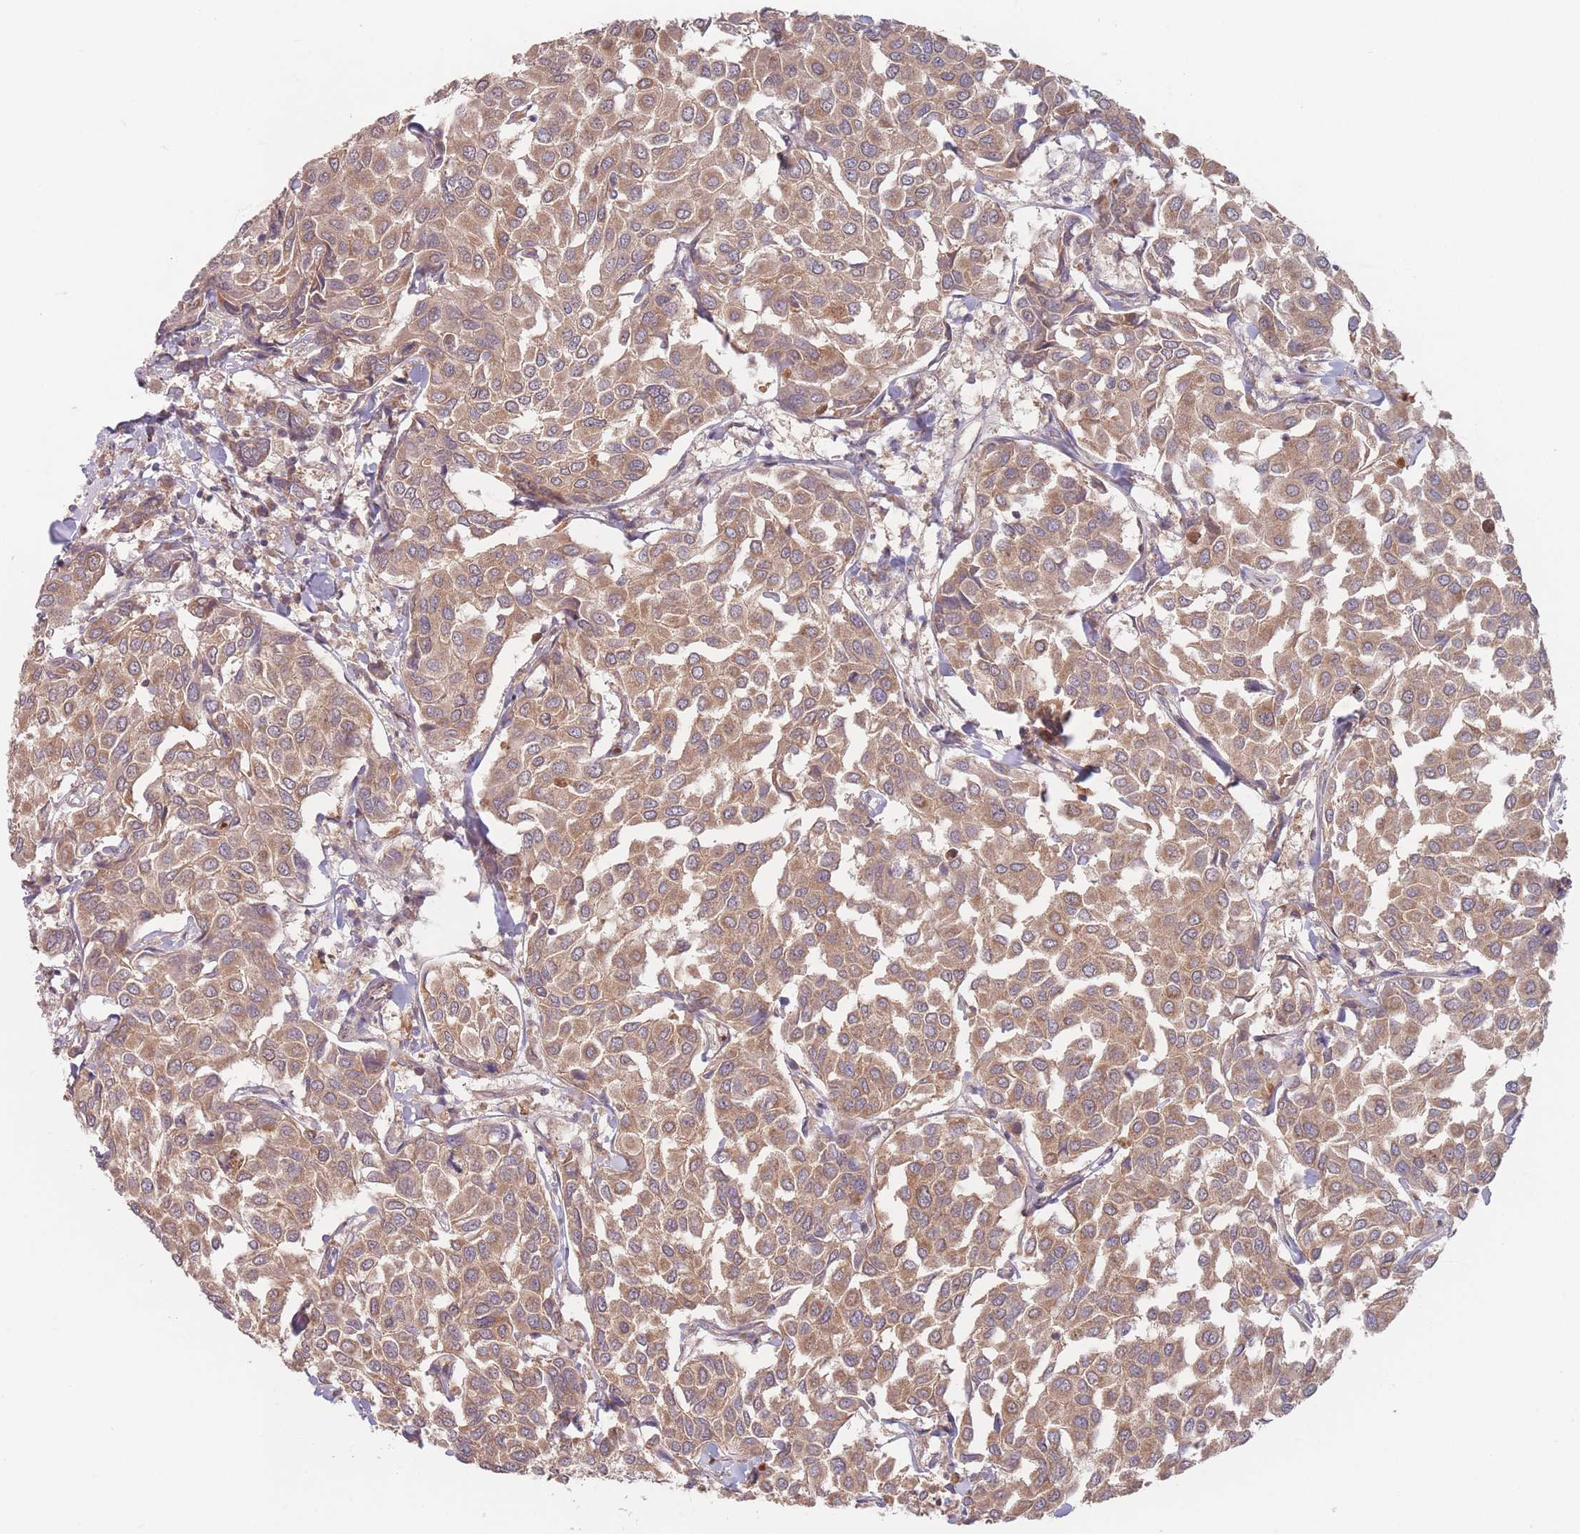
{"staining": {"intensity": "moderate", "quantity": ">75%", "location": "cytoplasmic/membranous"}, "tissue": "breast cancer", "cell_type": "Tumor cells", "image_type": "cancer", "snomed": [{"axis": "morphology", "description": "Duct carcinoma"}, {"axis": "topography", "description": "Breast"}], "caption": "High-power microscopy captured an immunohistochemistry (IHC) image of breast cancer (intraductal carcinoma), revealing moderate cytoplasmic/membranous positivity in about >75% of tumor cells. The staining was performed using DAB (3,3'-diaminobenzidine), with brown indicating positive protein expression. Nuclei are stained blue with hematoxylin.", "gene": "PPM1A", "patient": {"sex": "female", "age": 55}}